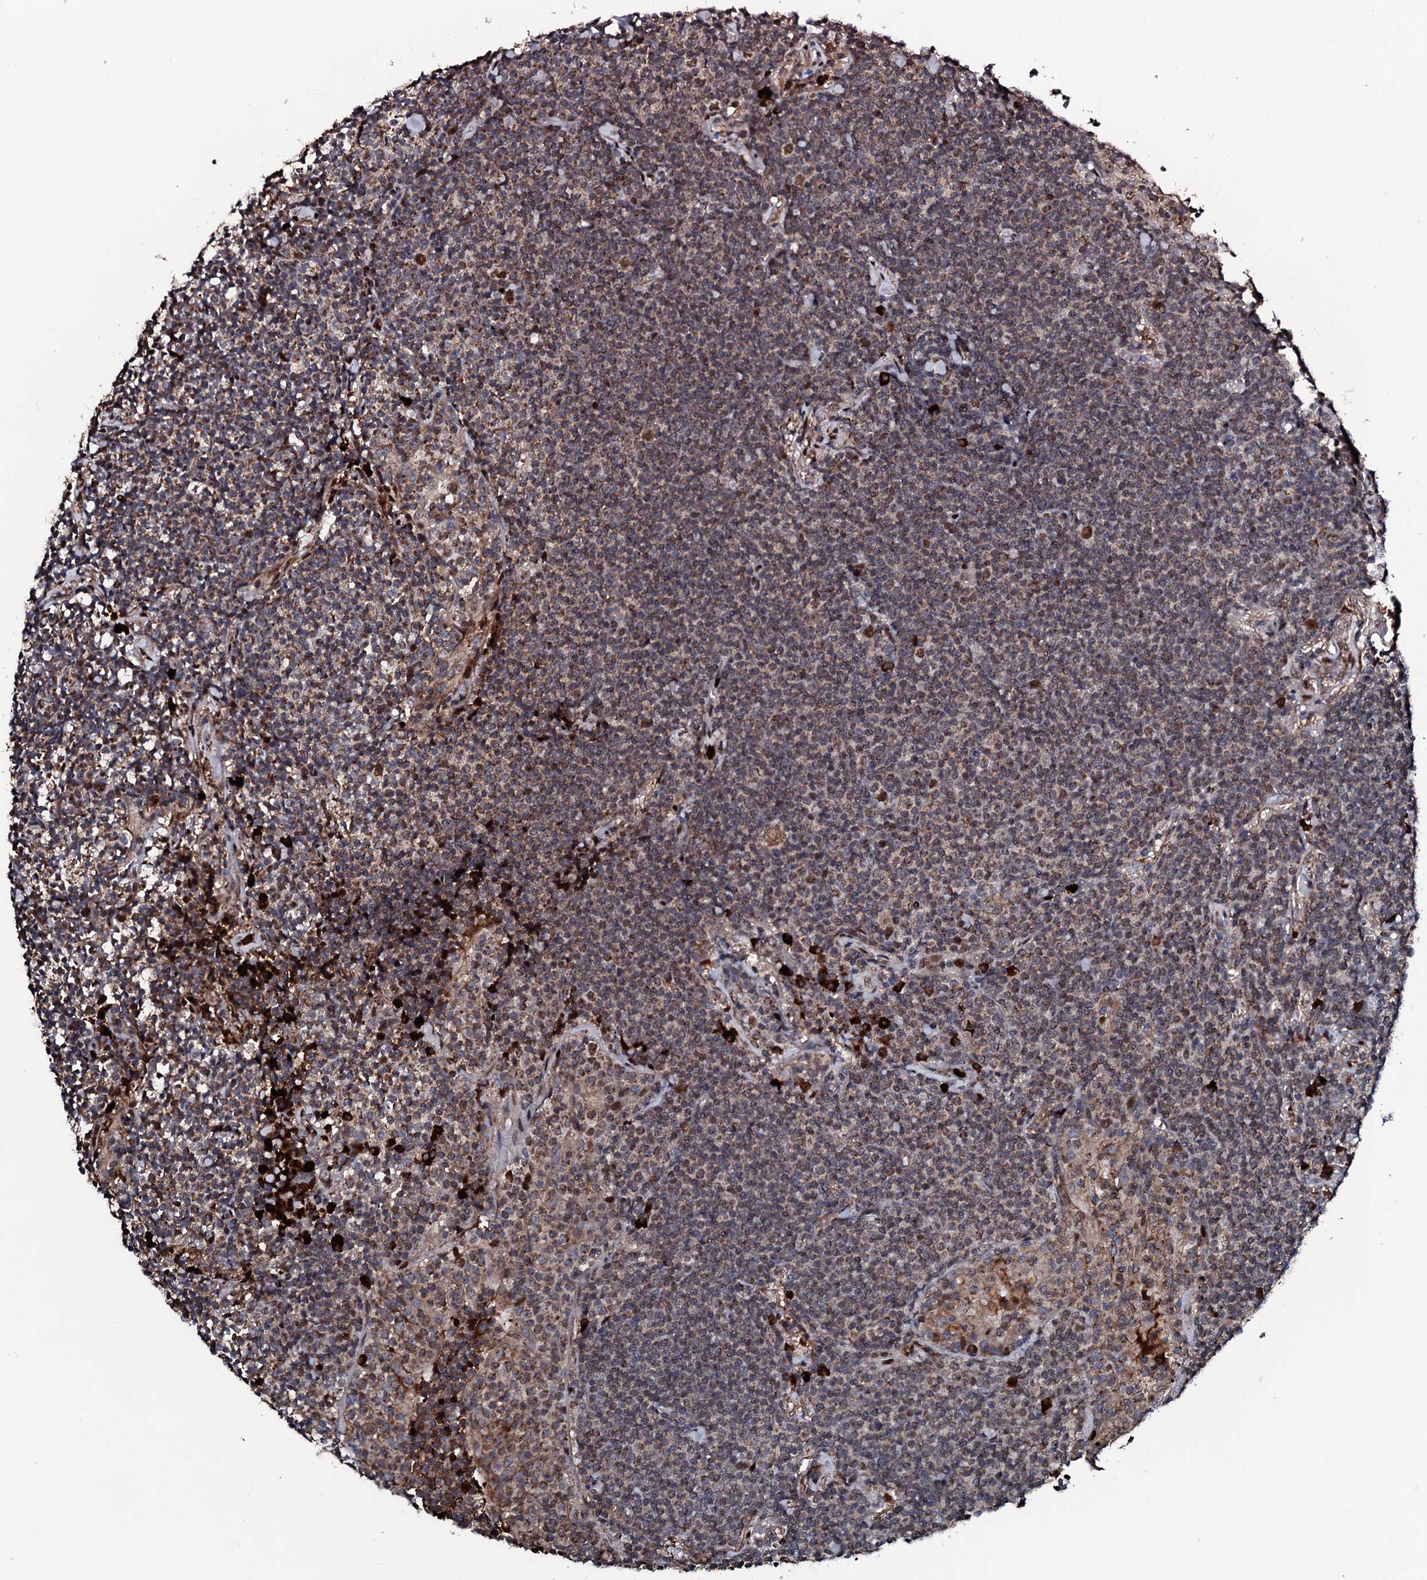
{"staining": {"intensity": "weak", "quantity": ">75%", "location": "cytoplasmic/membranous"}, "tissue": "lymphoma", "cell_type": "Tumor cells", "image_type": "cancer", "snomed": [{"axis": "morphology", "description": "Malignant lymphoma, non-Hodgkin's type, Low grade"}, {"axis": "topography", "description": "Lung"}], "caption": "Human low-grade malignant lymphoma, non-Hodgkin's type stained with a protein marker demonstrates weak staining in tumor cells.", "gene": "KIF18A", "patient": {"sex": "female", "age": 71}}